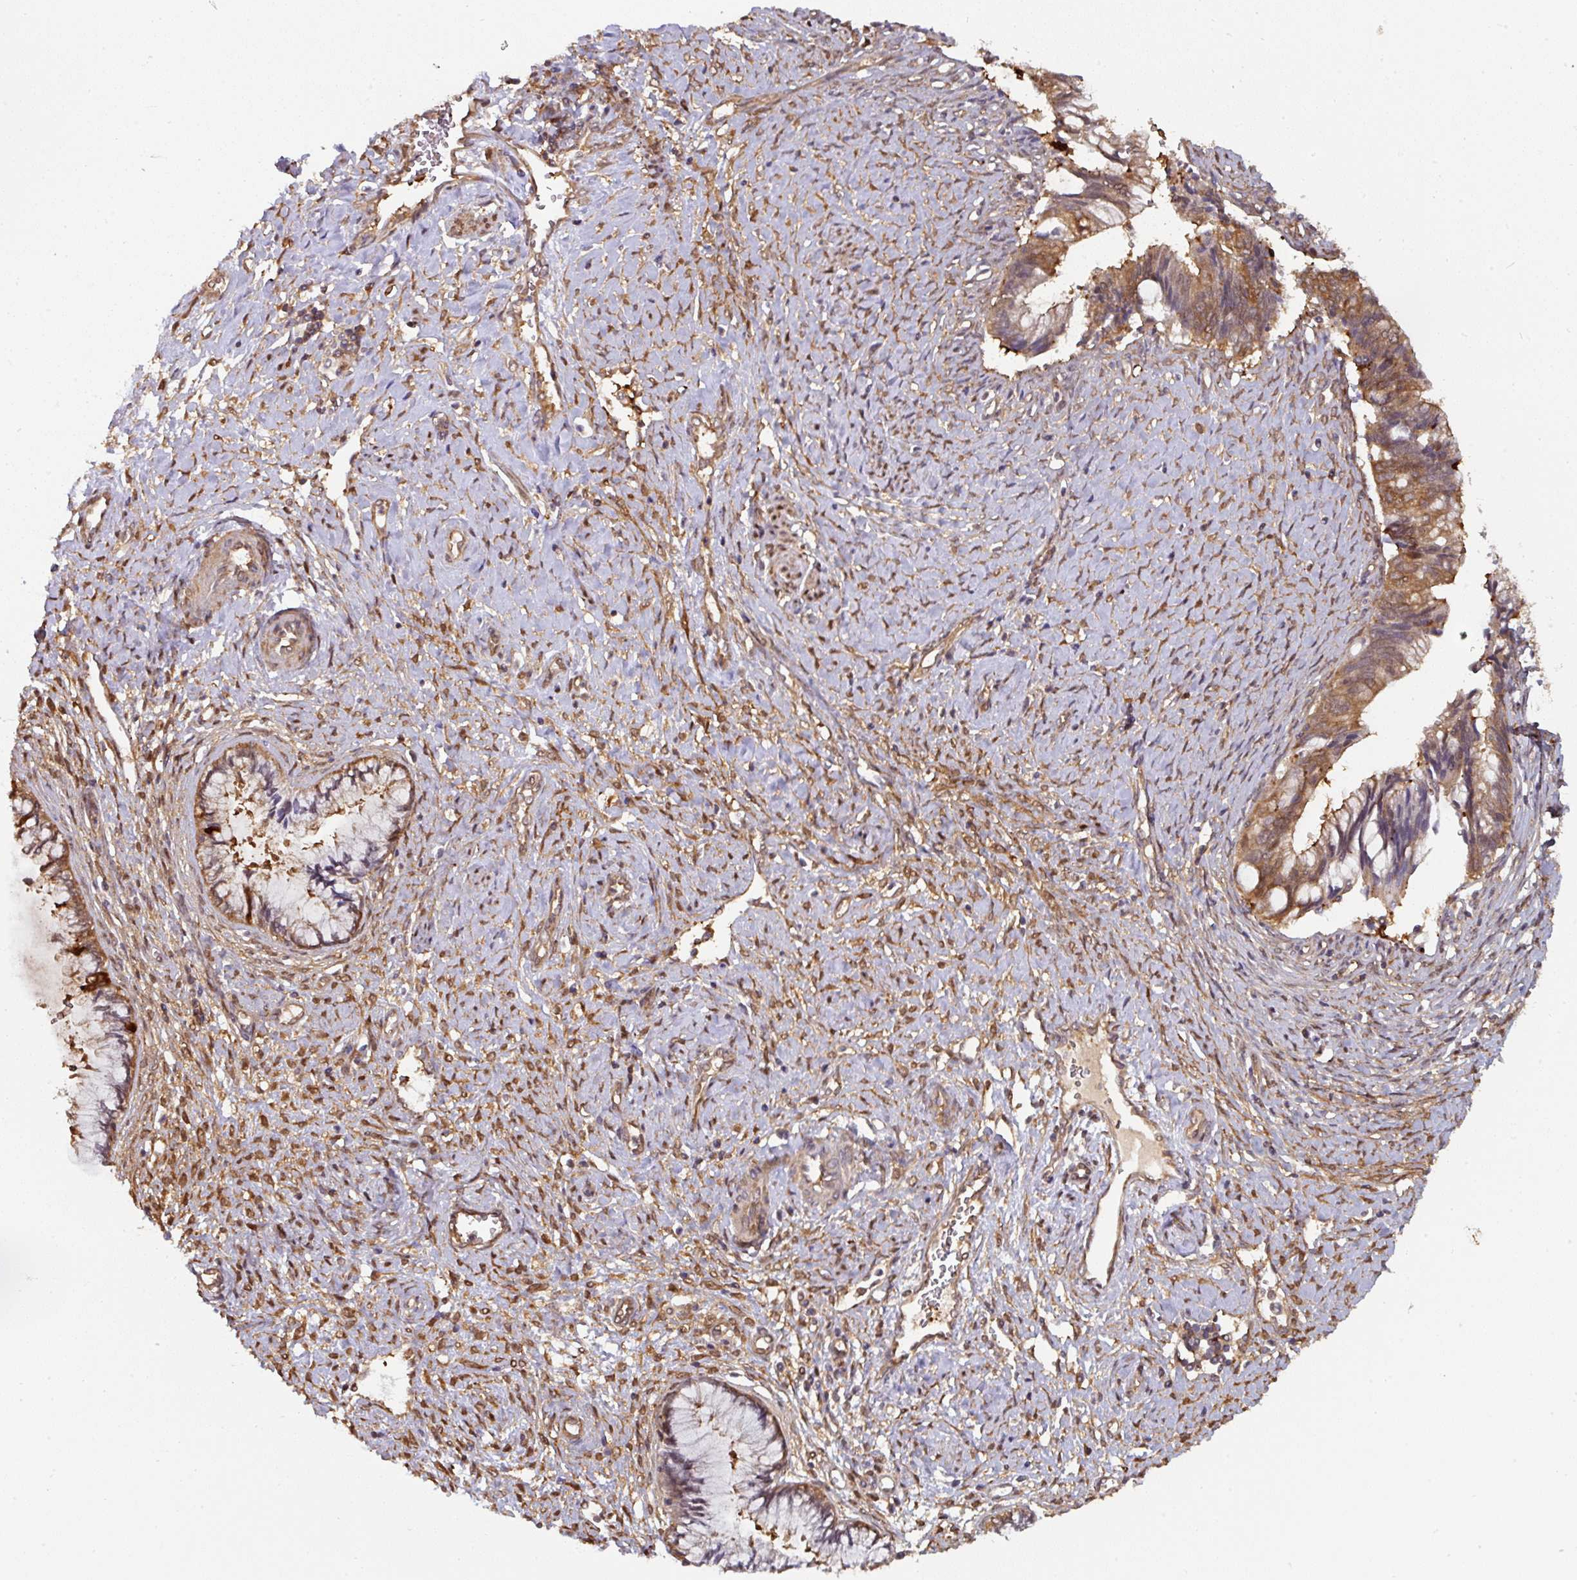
{"staining": {"intensity": "moderate", "quantity": ">75%", "location": "cytoplasmic/membranous"}, "tissue": "cervical cancer", "cell_type": "Tumor cells", "image_type": "cancer", "snomed": [{"axis": "morphology", "description": "Adenocarcinoma, NOS"}, {"axis": "topography", "description": "Cervix"}], "caption": "Immunohistochemical staining of adenocarcinoma (cervical) exhibits moderate cytoplasmic/membranous protein positivity in approximately >75% of tumor cells. The protein of interest is shown in brown color, while the nuclei are stained blue.", "gene": "ST13", "patient": {"sex": "female", "age": 44}}